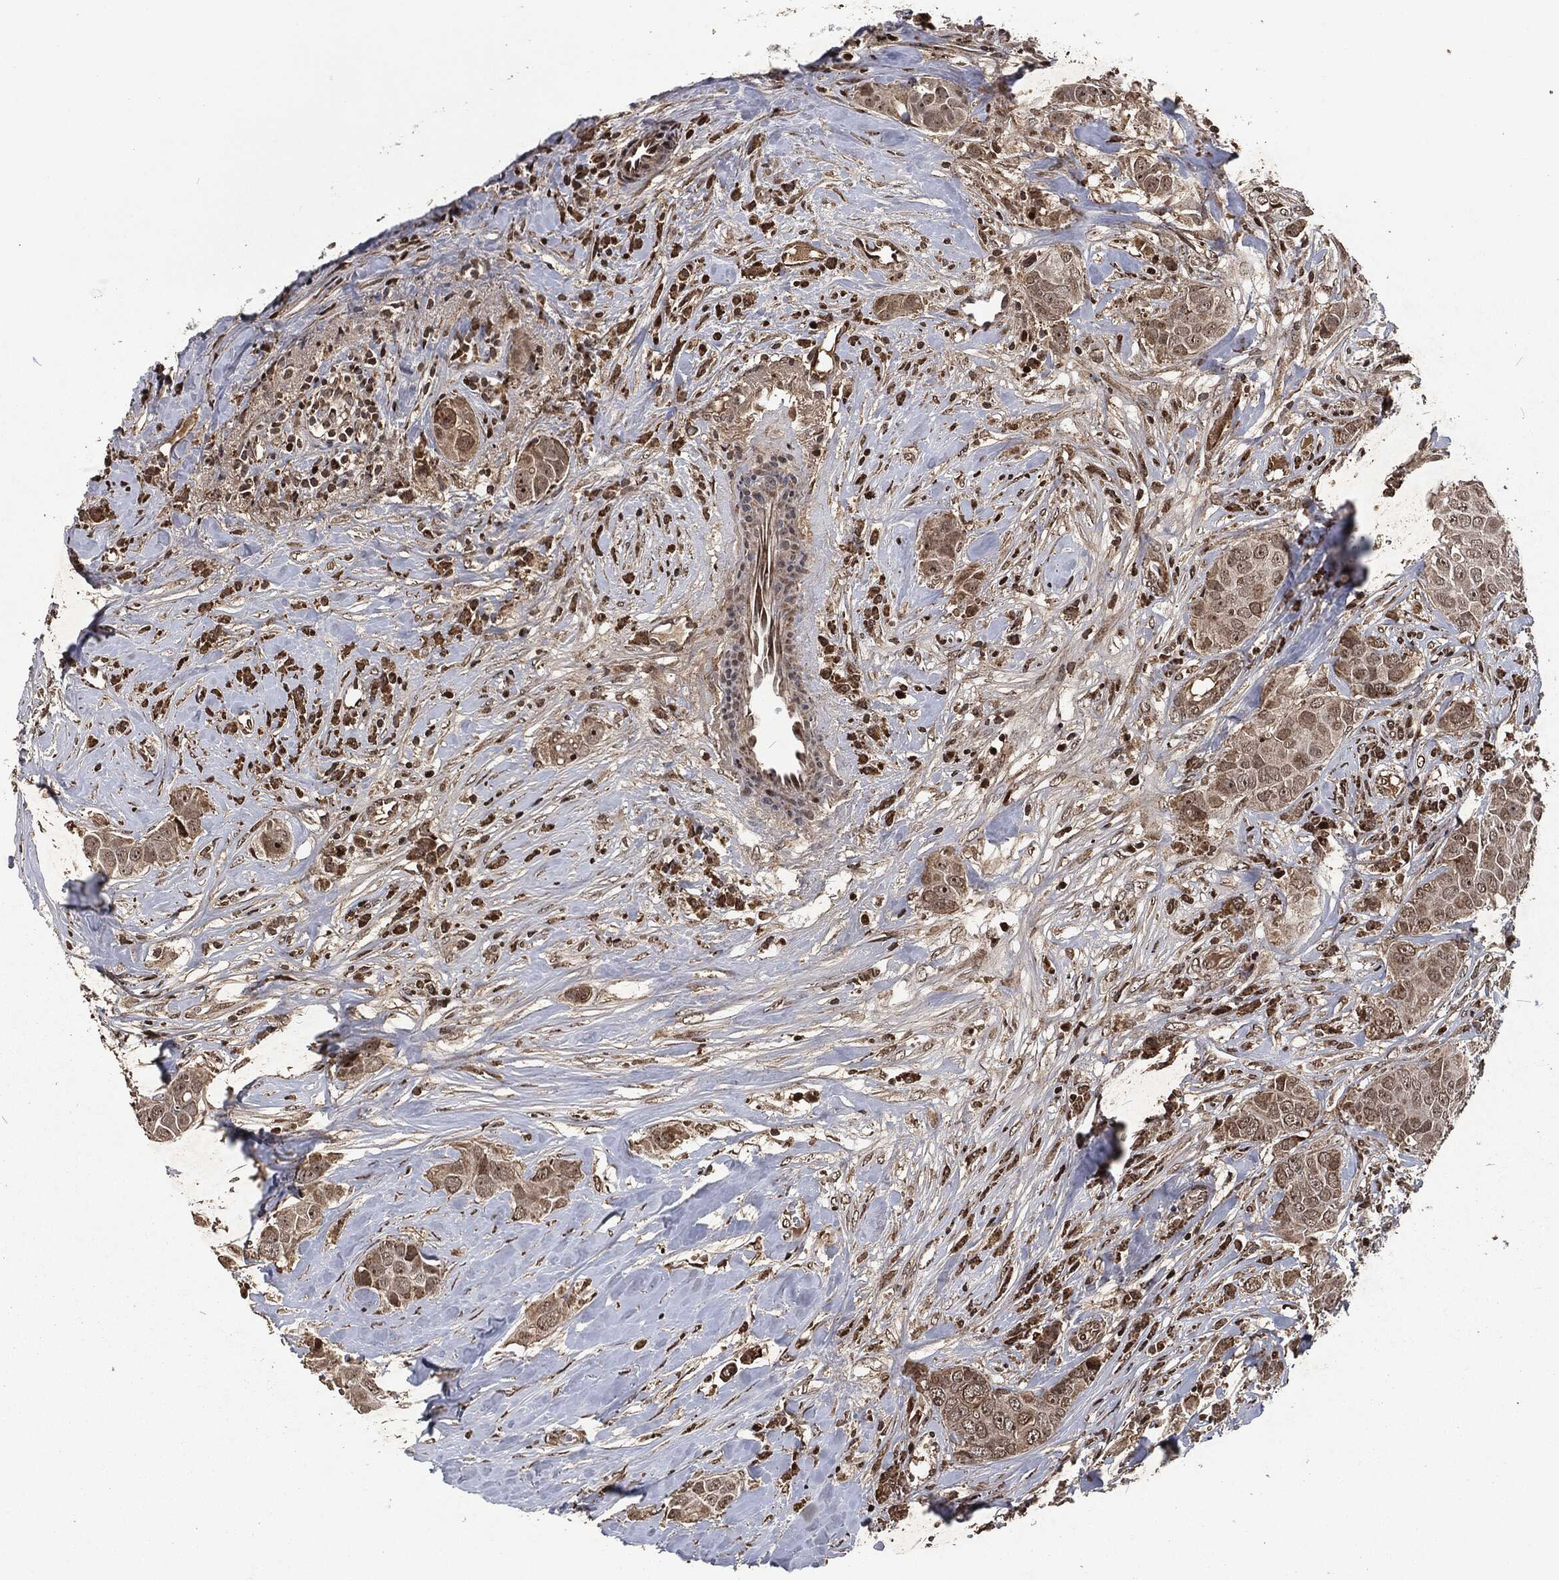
{"staining": {"intensity": "moderate", "quantity": "25%-75%", "location": "nuclear"}, "tissue": "breast cancer", "cell_type": "Tumor cells", "image_type": "cancer", "snomed": [{"axis": "morphology", "description": "Duct carcinoma"}, {"axis": "topography", "description": "Breast"}], "caption": "A high-resolution micrograph shows IHC staining of breast infiltrating ductal carcinoma, which demonstrates moderate nuclear expression in approximately 25%-75% of tumor cells.", "gene": "SNAI1", "patient": {"sex": "female", "age": 43}}